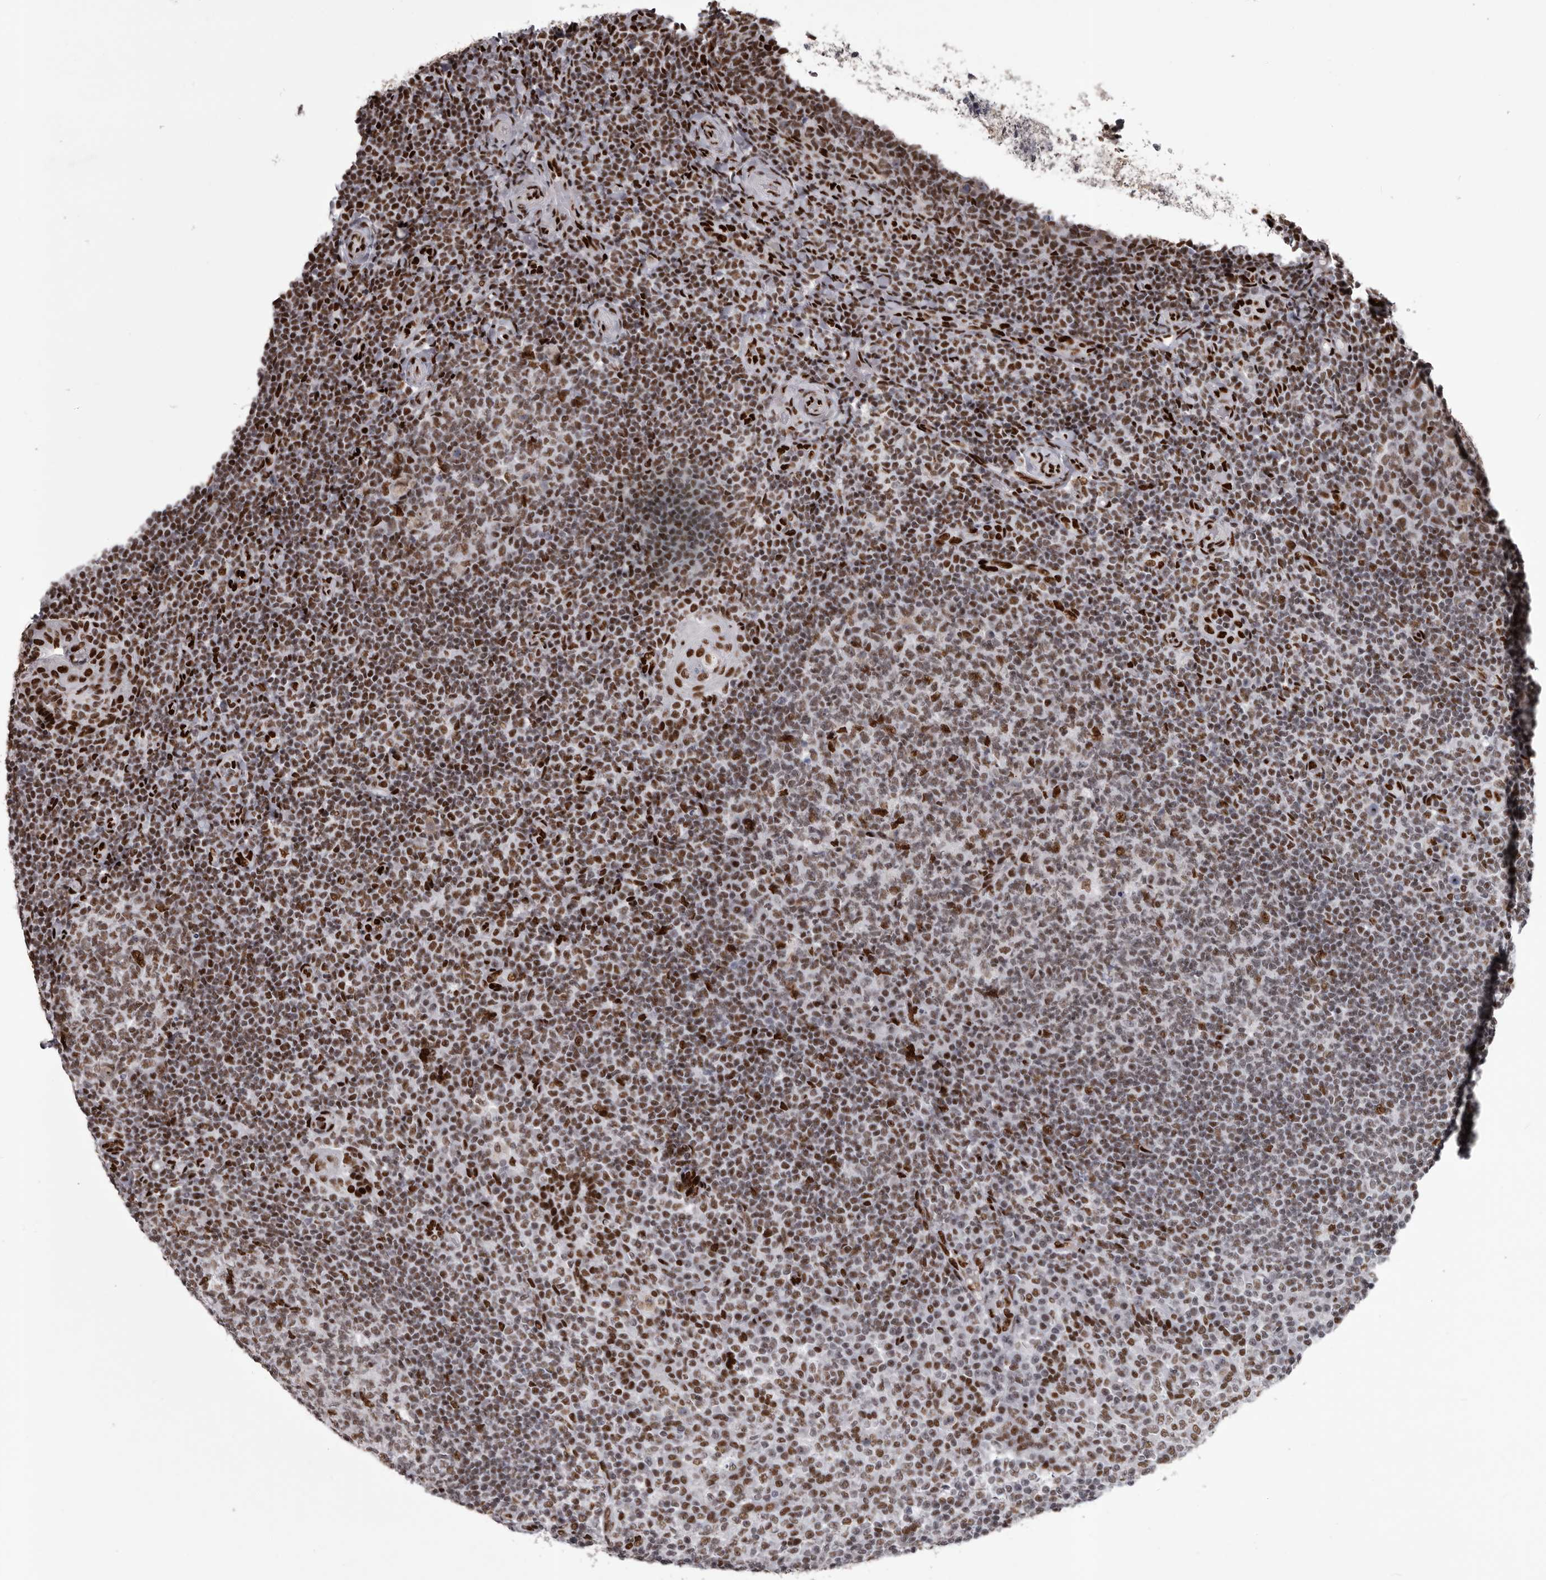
{"staining": {"intensity": "moderate", "quantity": "25%-75%", "location": "nuclear"}, "tissue": "tonsil", "cell_type": "Germinal center cells", "image_type": "normal", "snomed": [{"axis": "morphology", "description": "Normal tissue, NOS"}, {"axis": "topography", "description": "Tonsil"}], "caption": "The image shows staining of unremarkable tonsil, revealing moderate nuclear protein expression (brown color) within germinal center cells.", "gene": "NUMA1", "patient": {"sex": "female", "age": 19}}